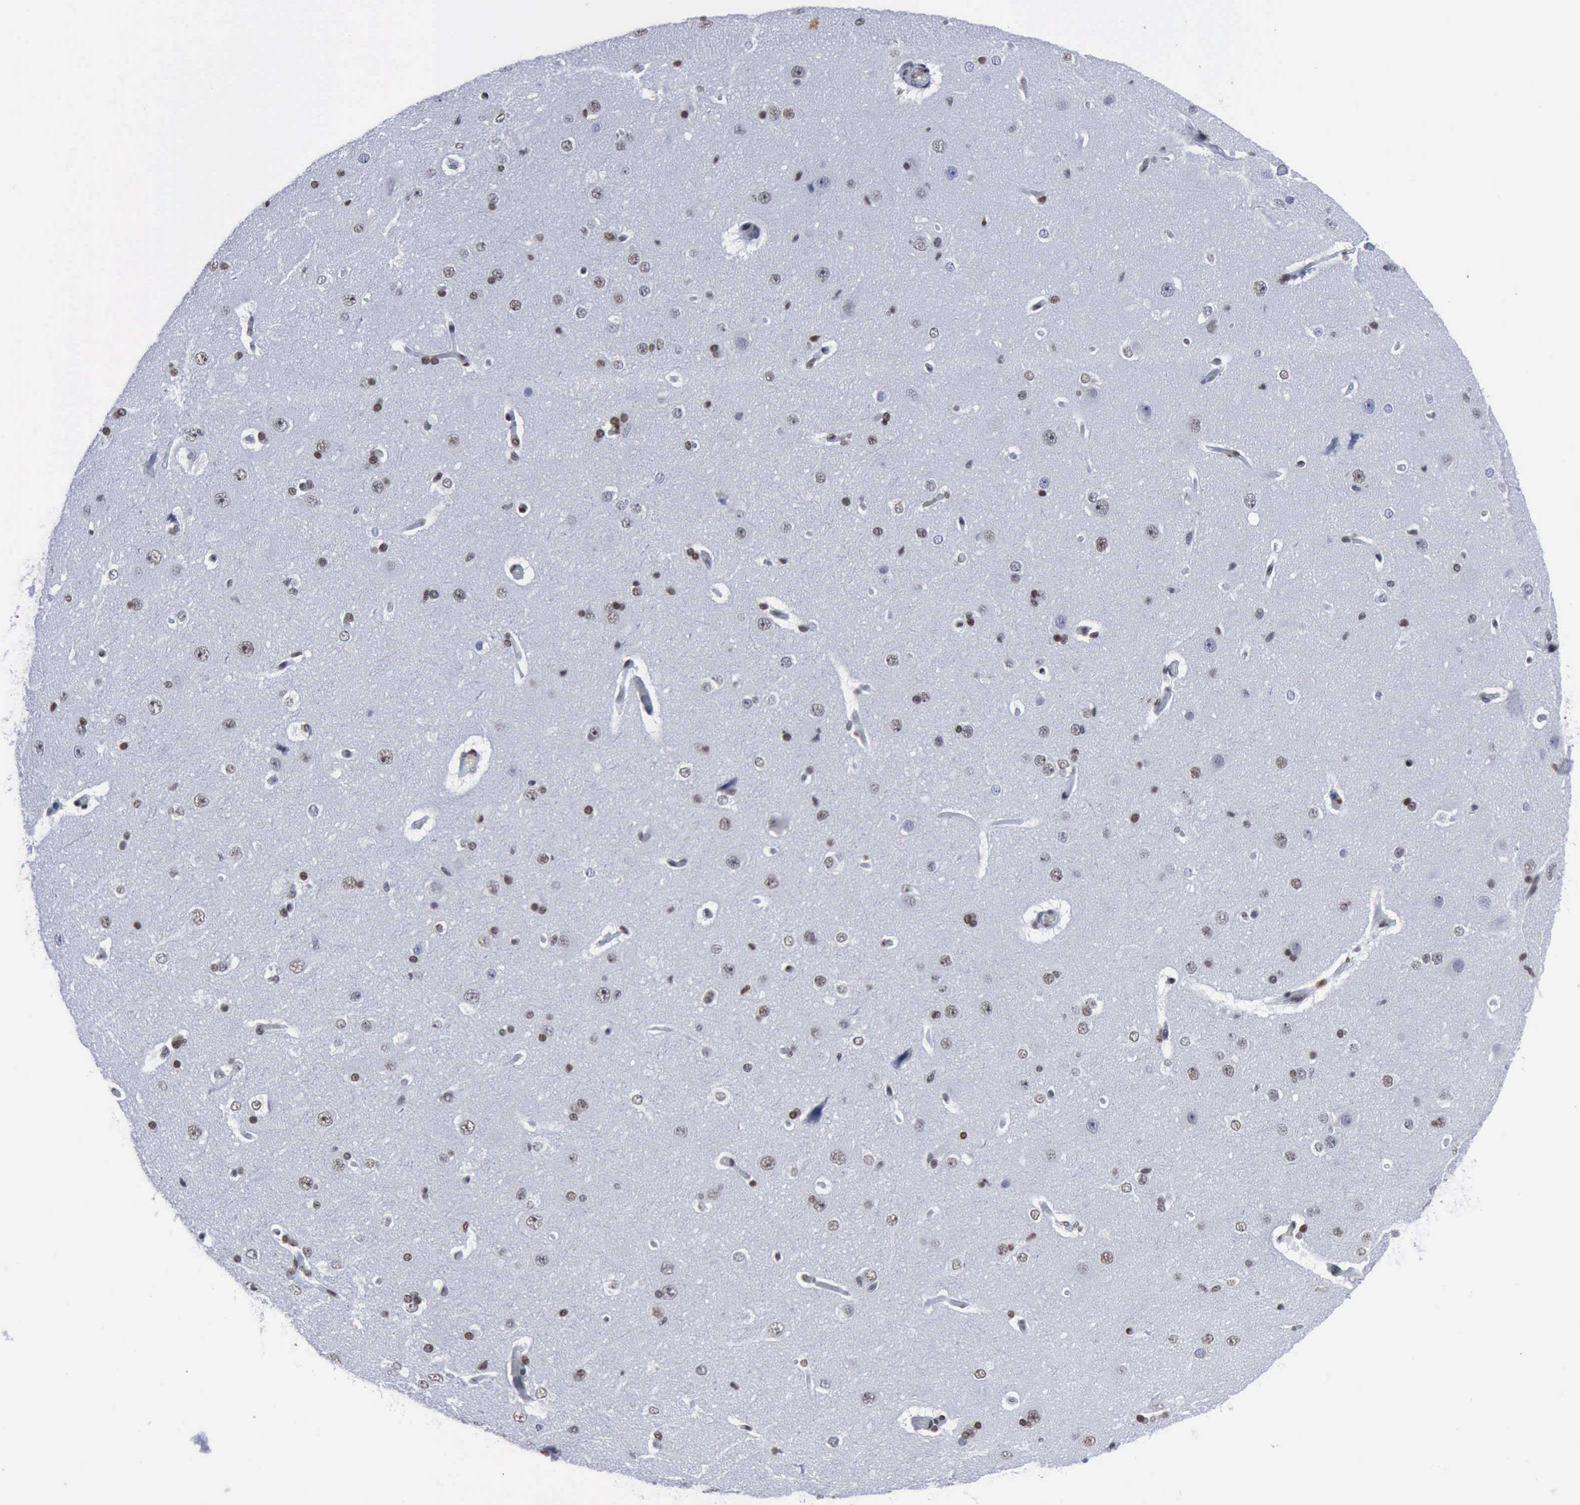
{"staining": {"intensity": "negative", "quantity": "none", "location": "none"}, "tissue": "cerebral cortex", "cell_type": "Endothelial cells", "image_type": "normal", "snomed": [{"axis": "morphology", "description": "Normal tissue, NOS"}, {"axis": "topography", "description": "Cerebral cortex"}], "caption": "High power microscopy histopathology image of an immunohistochemistry (IHC) photomicrograph of benign cerebral cortex, revealing no significant staining in endothelial cells.", "gene": "PCNA", "patient": {"sex": "female", "age": 45}}